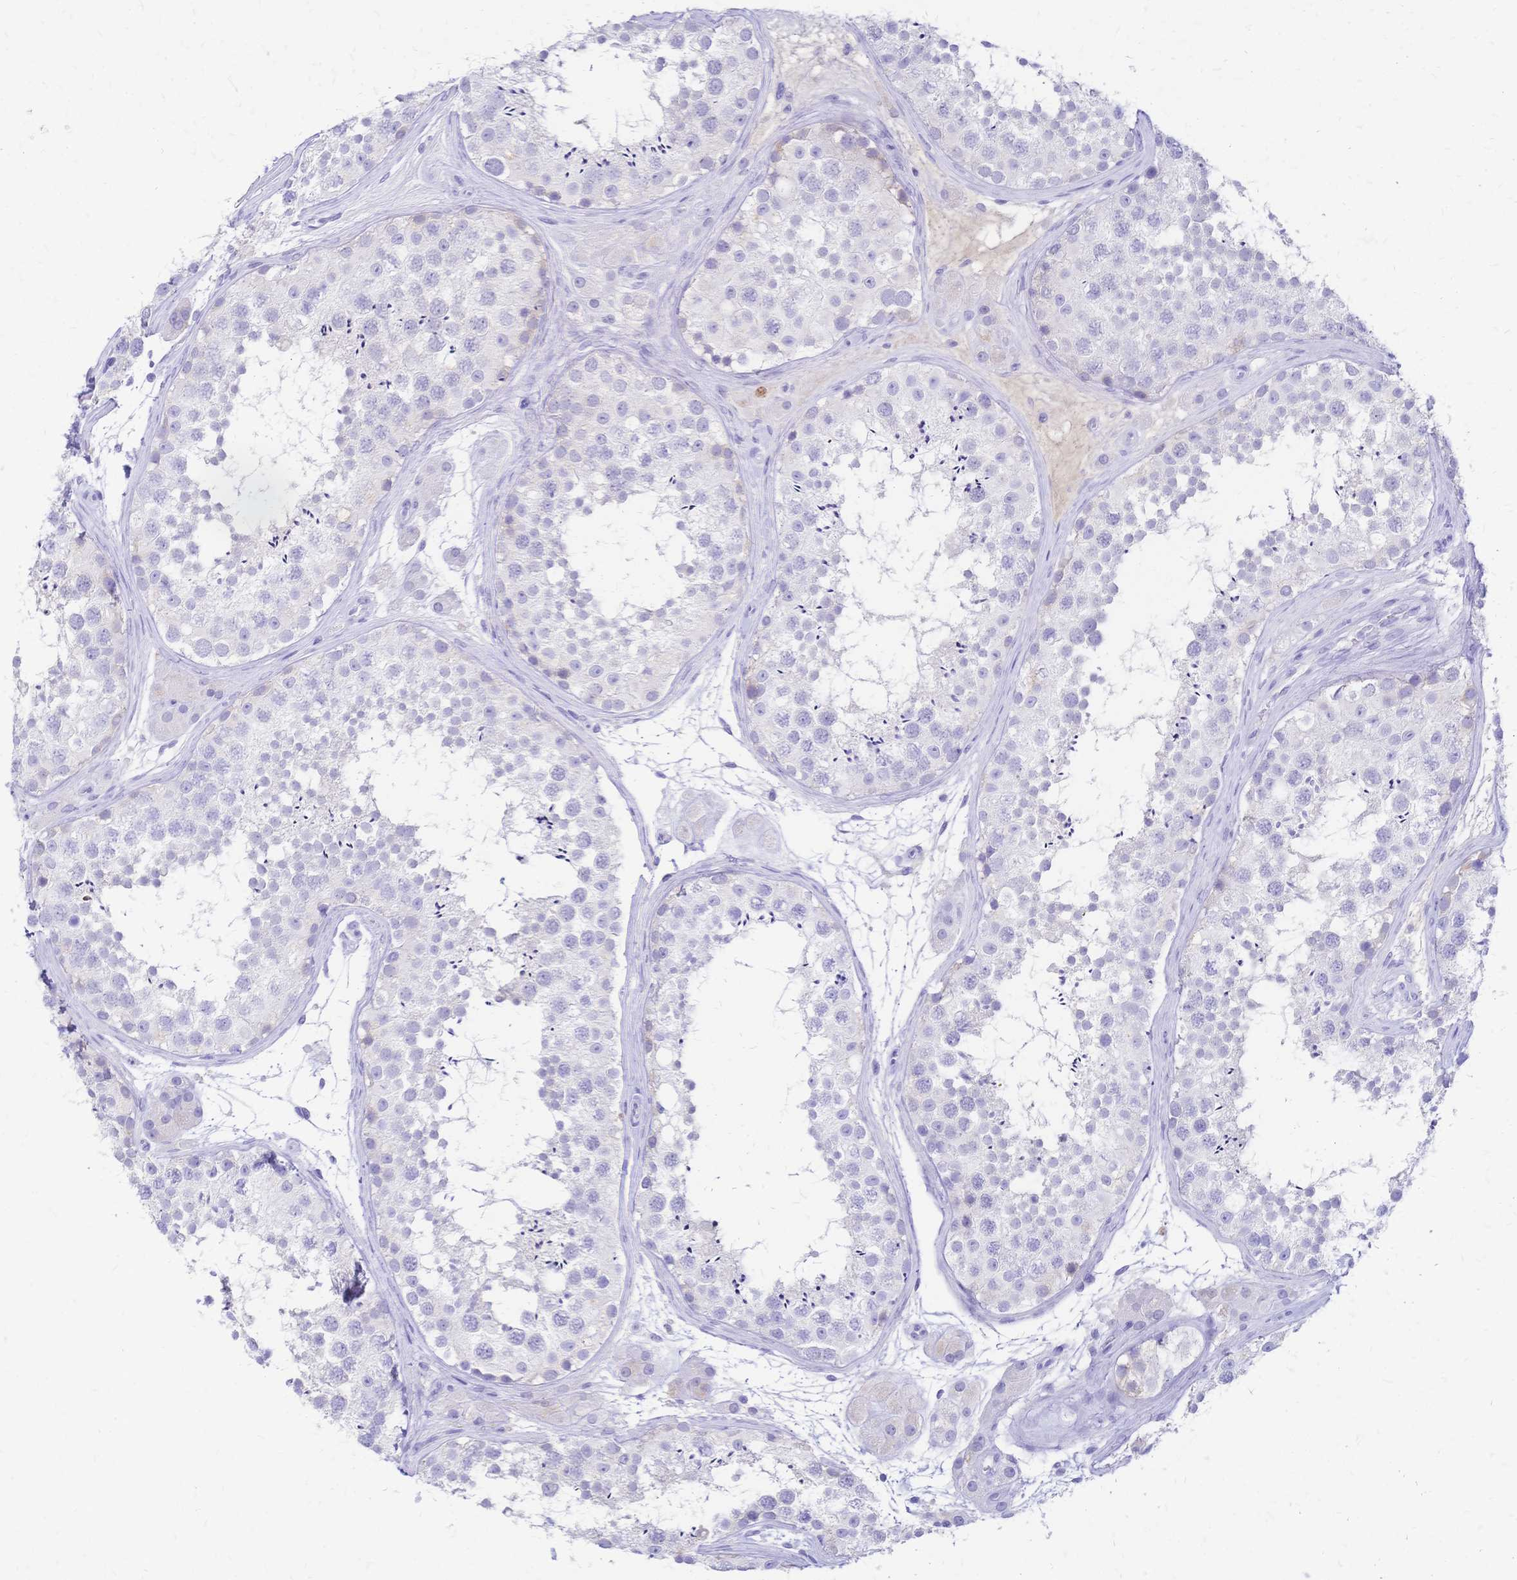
{"staining": {"intensity": "weak", "quantity": "<25%", "location": "cytoplasmic/membranous"}, "tissue": "testis", "cell_type": "Cells in seminiferous ducts", "image_type": "normal", "snomed": [{"axis": "morphology", "description": "Normal tissue, NOS"}, {"axis": "topography", "description": "Testis"}], "caption": "Immunohistochemical staining of normal human testis demonstrates no significant positivity in cells in seminiferous ducts.", "gene": "FA2H", "patient": {"sex": "male", "age": 41}}